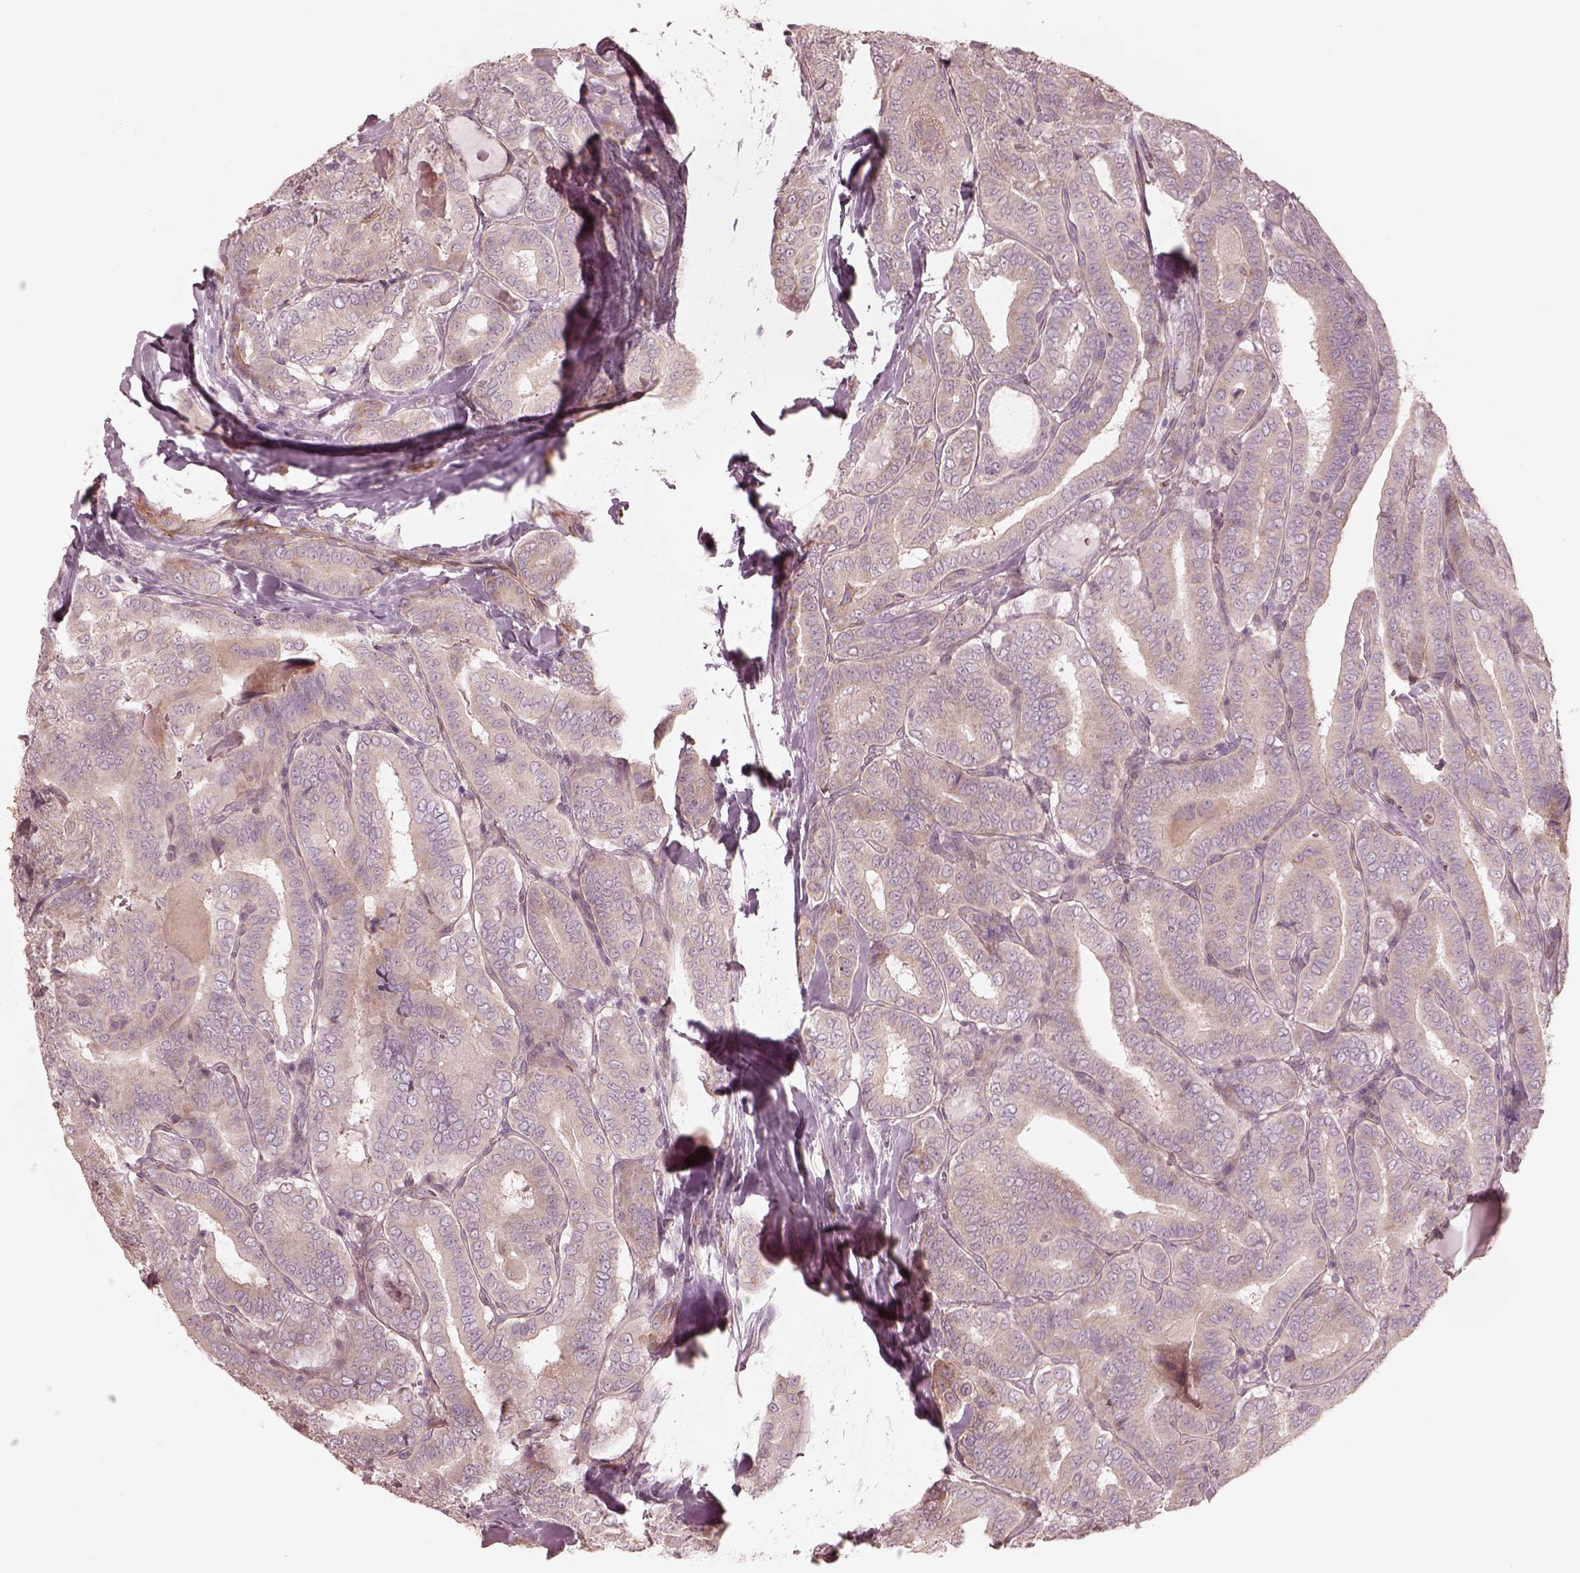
{"staining": {"intensity": "negative", "quantity": "none", "location": "none"}, "tissue": "thyroid cancer", "cell_type": "Tumor cells", "image_type": "cancer", "snomed": [{"axis": "morphology", "description": "Papillary adenocarcinoma, NOS"}, {"axis": "morphology", "description": "Papillary adenoma metastatic"}, {"axis": "topography", "description": "Thyroid gland"}], "caption": "Thyroid cancer (papillary adenoma metastatic) was stained to show a protein in brown. There is no significant expression in tumor cells.", "gene": "RAB3C", "patient": {"sex": "female", "age": 50}}